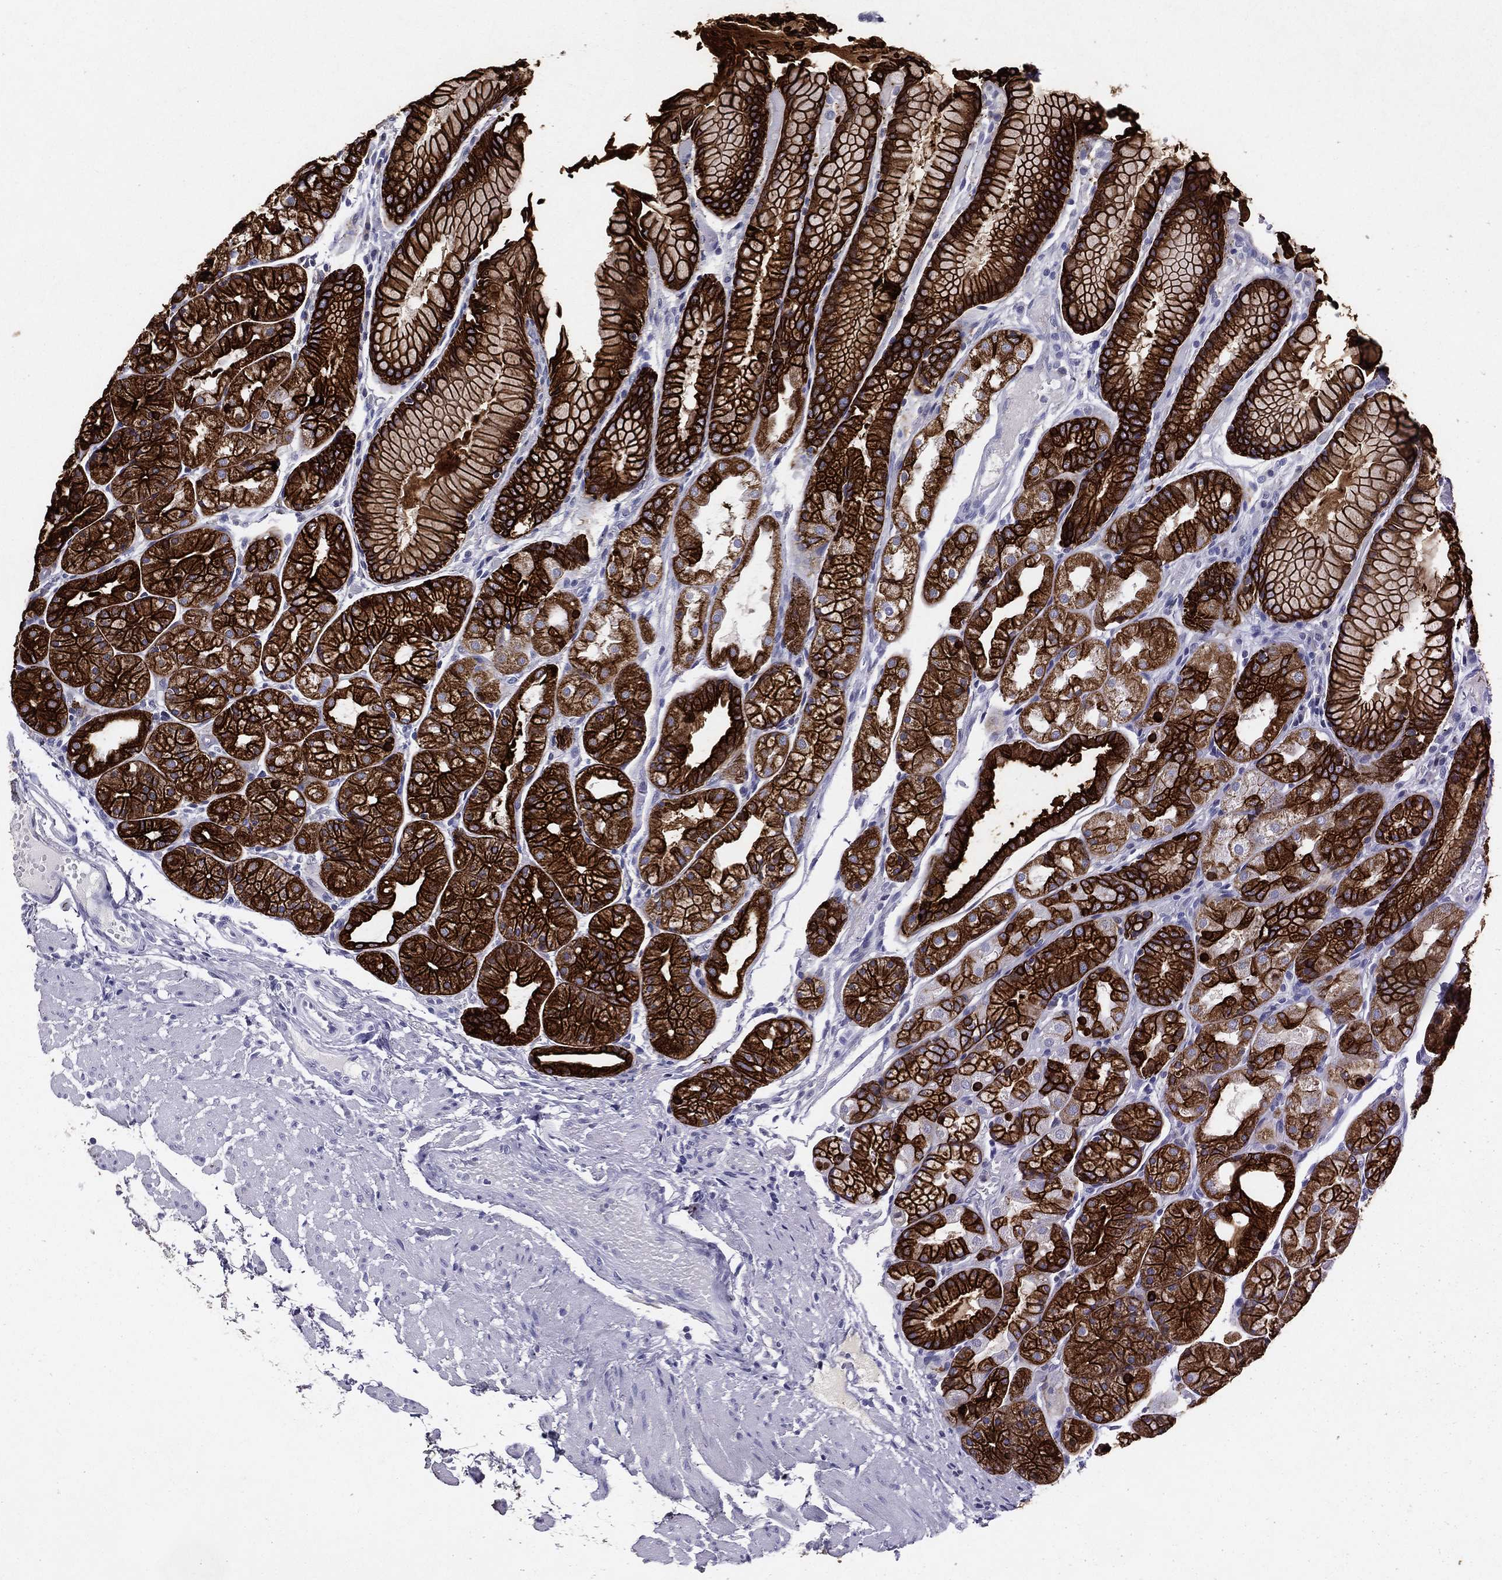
{"staining": {"intensity": "strong", "quantity": ">75%", "location": "cytoplasmic/membranous"}, "tissue": "stomach", "cell_type": "Glandular cells", "image_type": "normal", "snomed": [{"axis": "morphology", "description": "Normal tissue, NOS"}, {"axis": "topography", "description": "Stomach, upper"}], "caption": "Immunohistochemistry (IHC) (DAB (3,3'-diaminobenzidine)) staining of unremarkable stomach exhibits strong cytoplasmic/membranous protein expression in about >75% of glandular cells. The staining was performed using DAB (3,3'-diaminobenzidine) to visualize the protein expression in brown, while the nuclei were stained in blue with hematoxylin (Magnification: 20x).", "gene": "KRT7", "patient": {"sex": "male", "age": 72}}